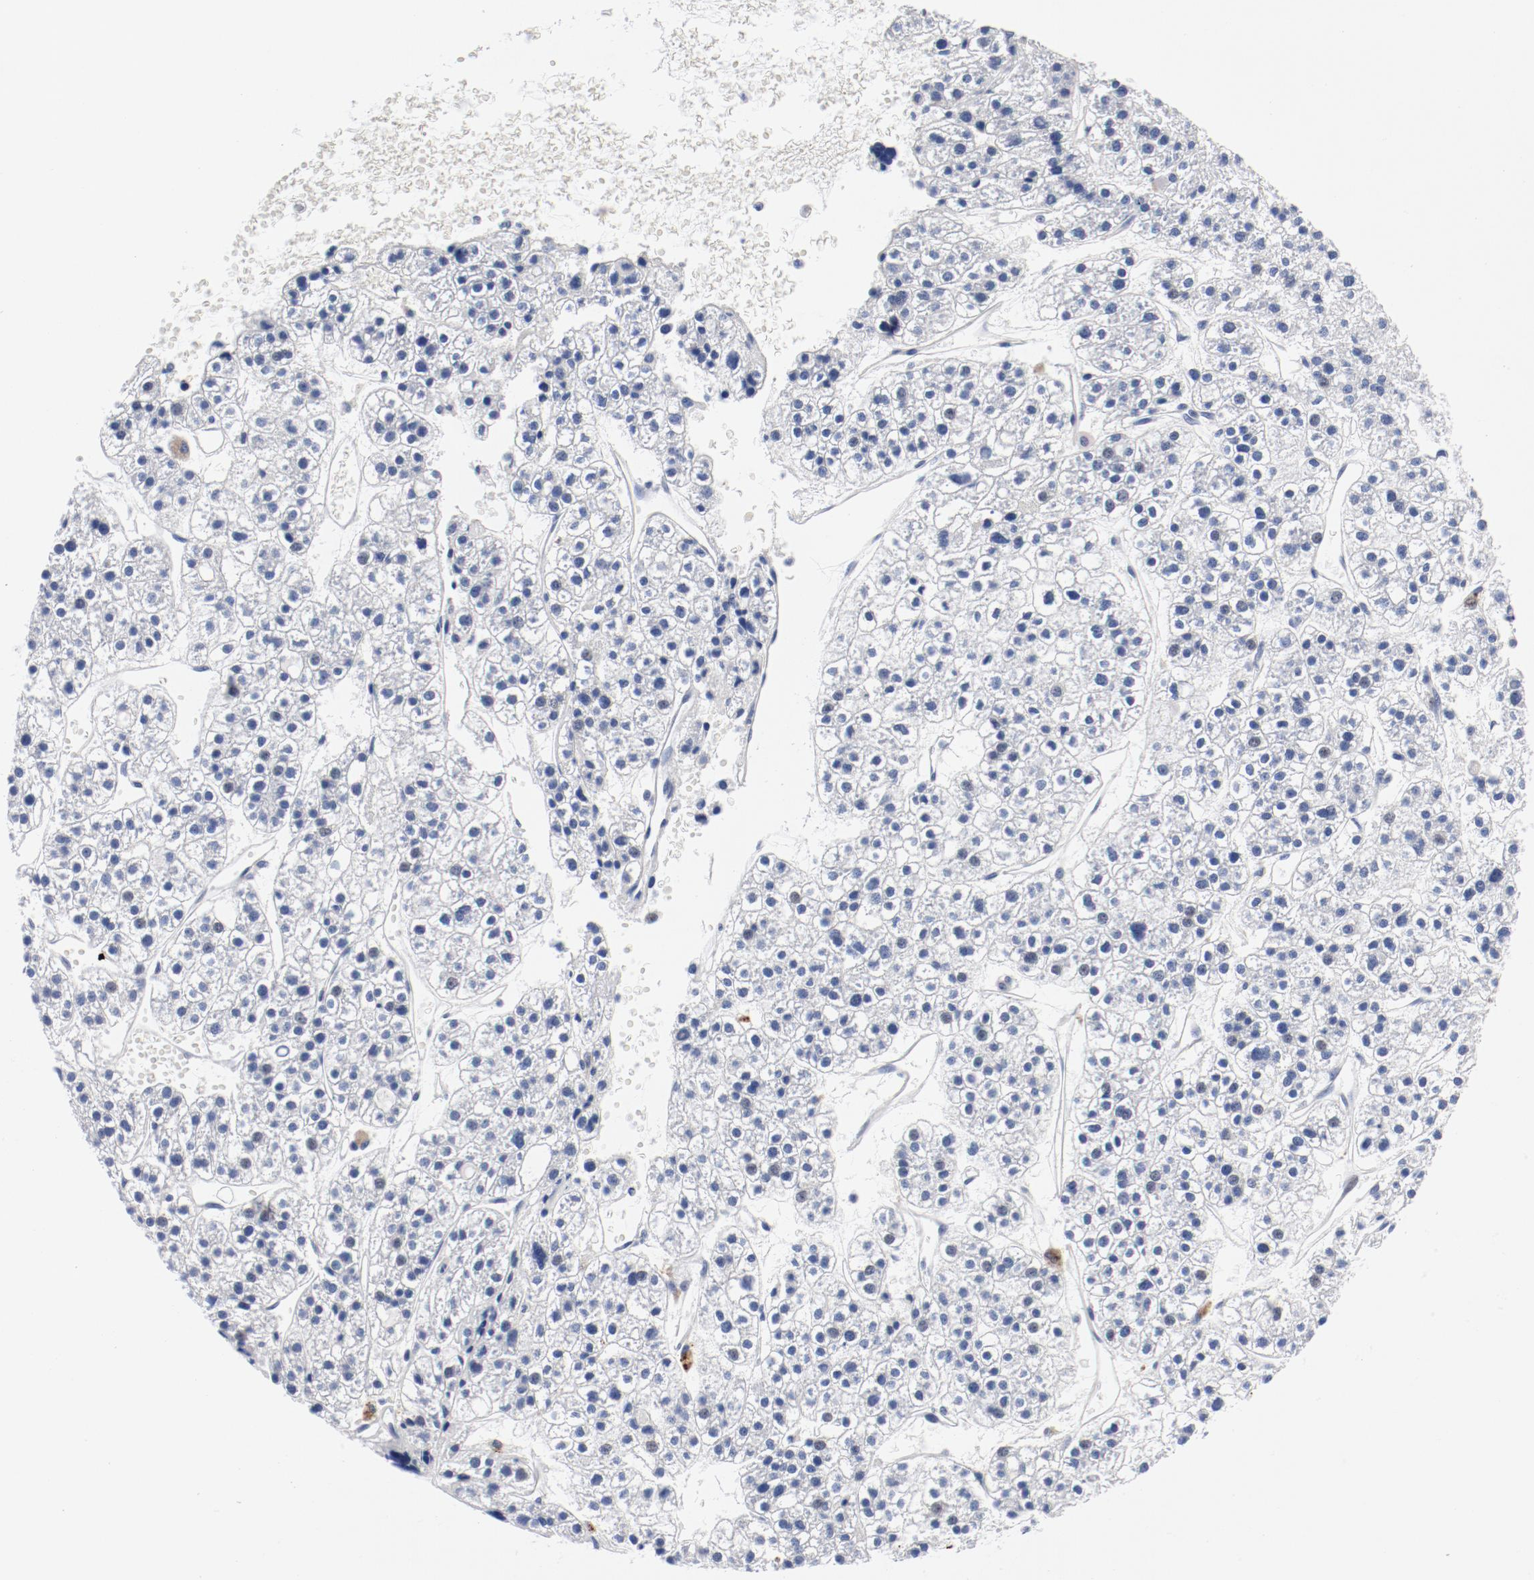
{"staining": {"intensity": "negative", "quantity": "none", "location": "none"}, "tissue": "liver cancer", "cell_type": "Tumor cells", "image_type": "cancer", "snomed": [{"axis": "morphology", "description": "Carcinoma, Hepatocellular, NOS"}, {"axis": "topography", "description": "Liver"}], "caption": "The photomicrograph demonstrates no significant expression in tumor cells of liver cancer.", "gene": "KCNK13", "patient": {"sex": "female", "age": 85}}